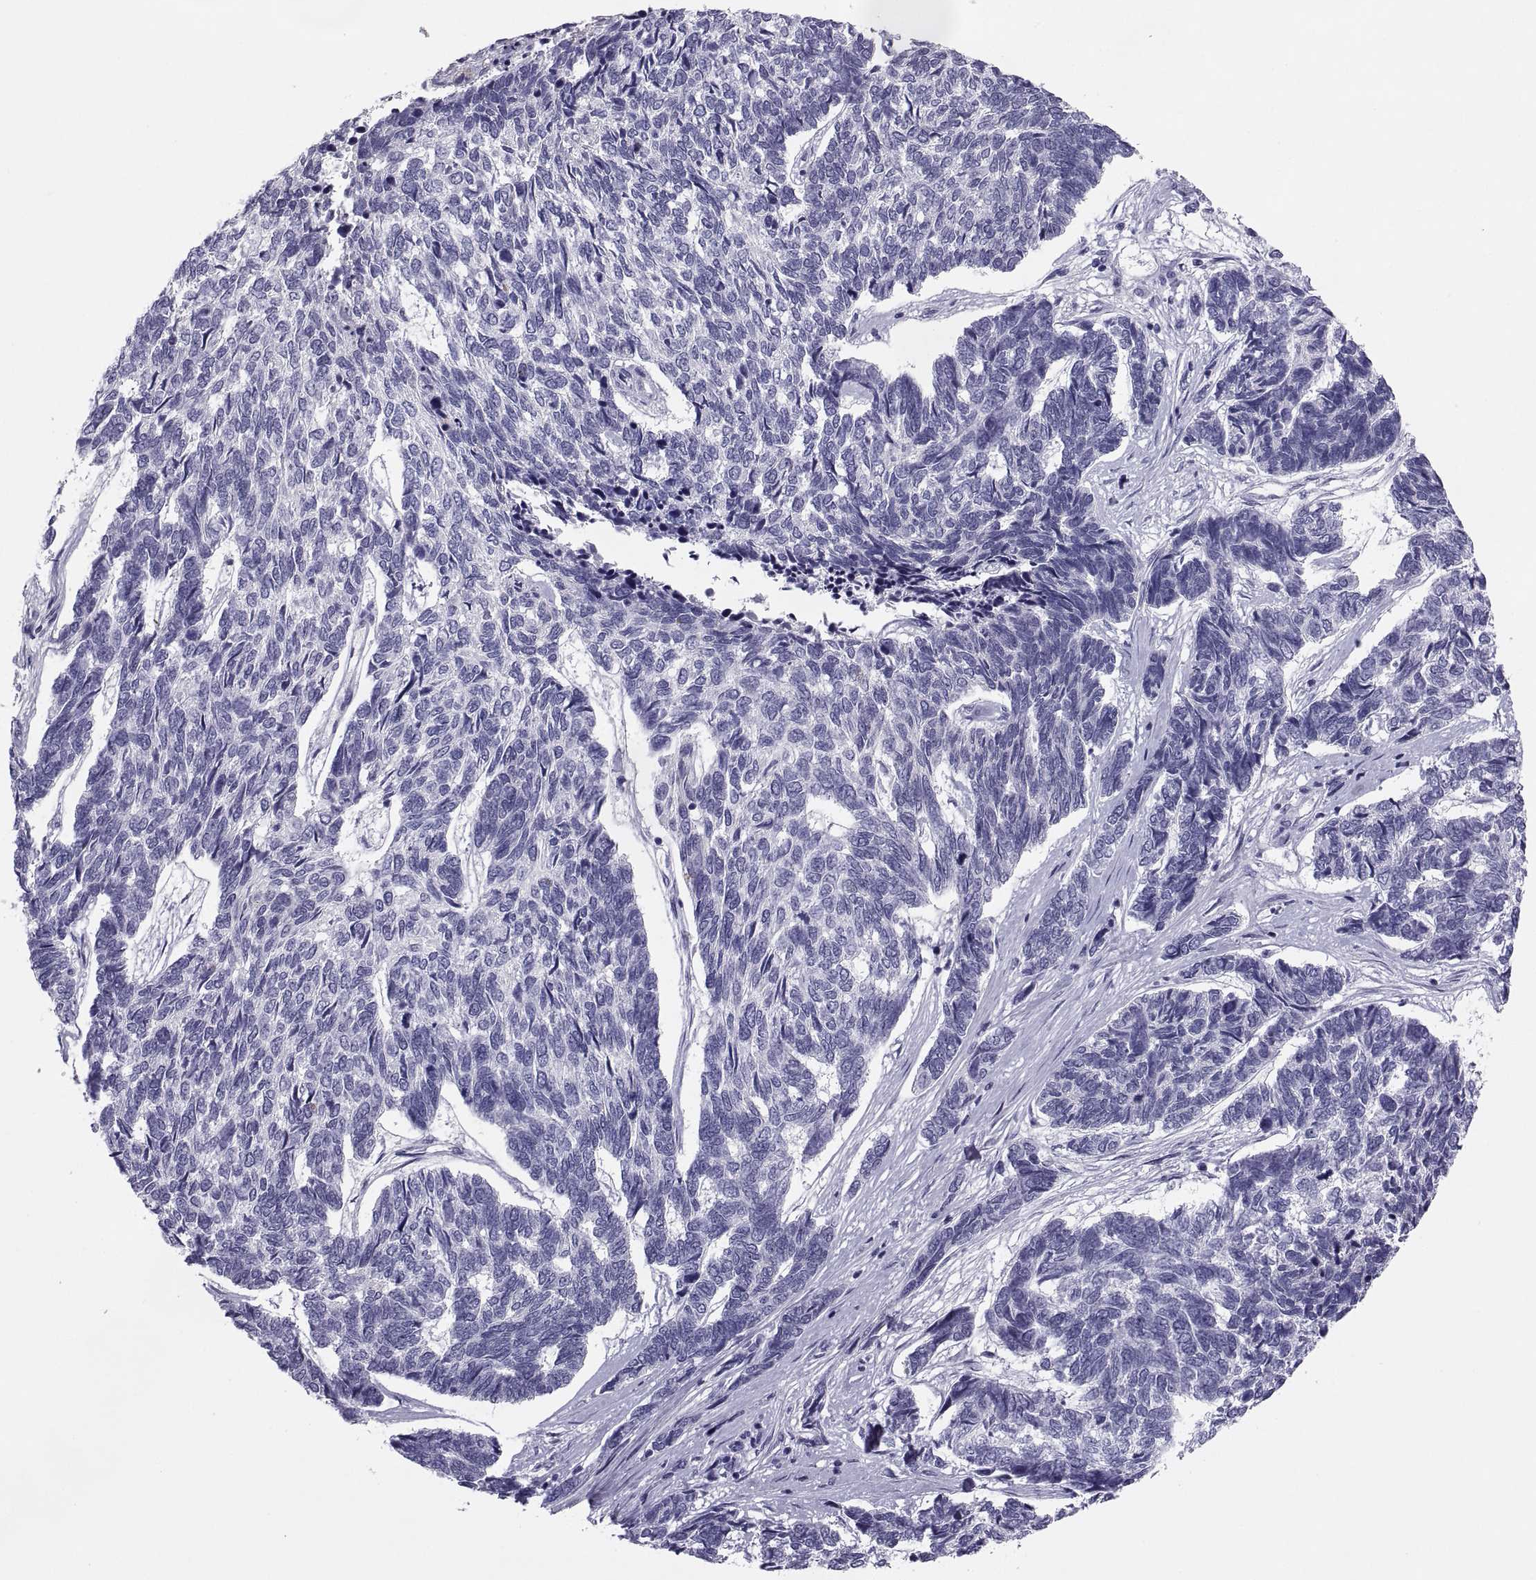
{"staining": {"intensity": "negative", "quantity": "none", "location": "none"}, "tissue": "skin cancer", "cell_type": "Tumor cells", "image_type": "cancer", "snomed": [{"axis": "morphology", "description": "Basal cell carcinoma"}, {"axis": "topography", "description": "Skin"}], "caption": "Immunohistochemistry (IHC) photomicrograph of human basal cell carcinoma (skin) stained for a protein (brown), which demonstrates no staining in tumor cells. The staining was performed using DAB to visualize the protein expression in brown, while the nuclei were stained in blue with hematoxylin (Magnification: 20x).", "gene": "MAGEB2", "patient": {"sex": "female", "age": 65}}